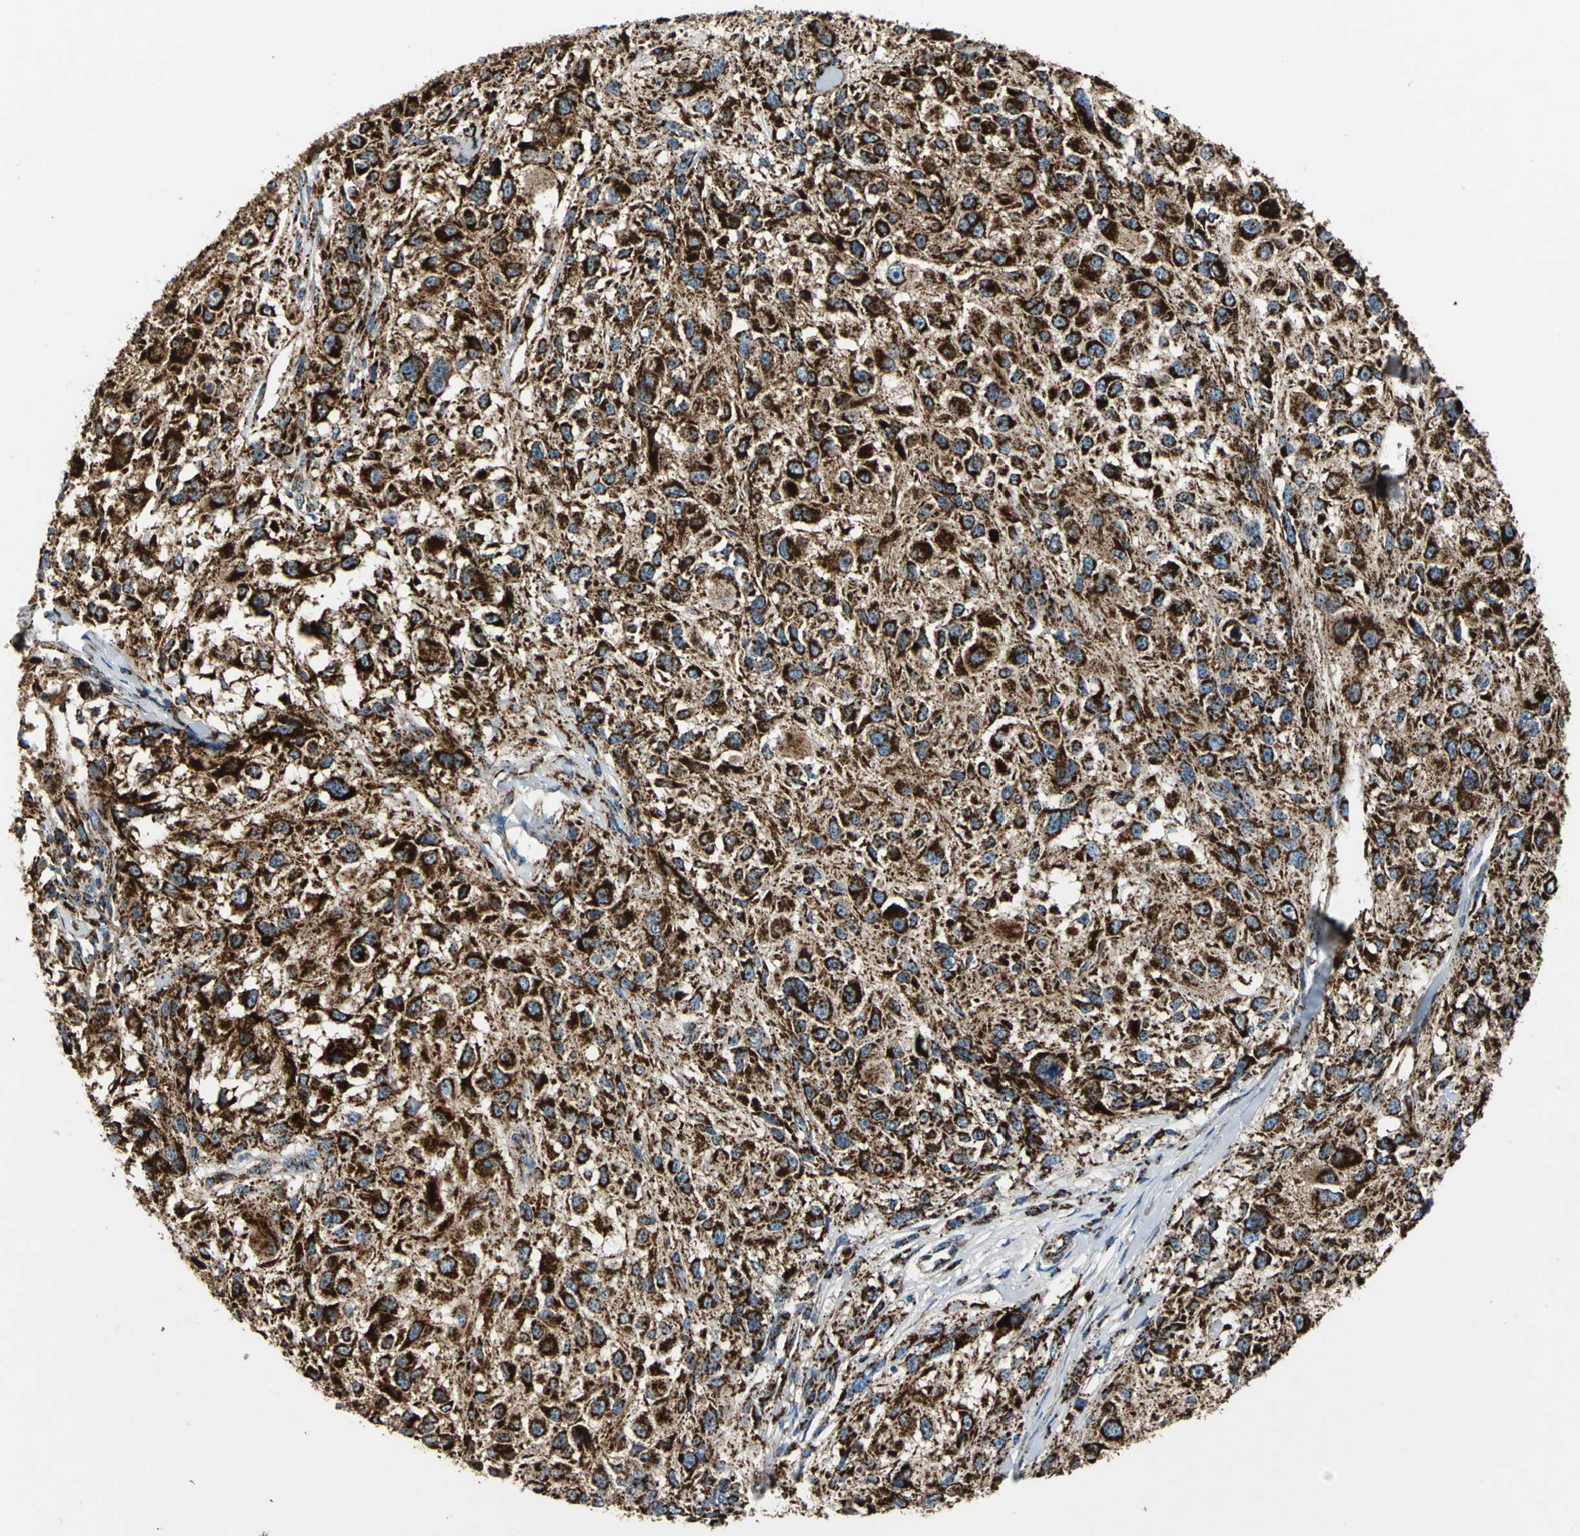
{"staining": {"intensity": "strong", "quantity": ">75%", "location": "cytoplasmic/membranous"}, "tissue": "melanoma", "cell_type": "Tumor cells", "image_type": "cancer", "snomed": [{"axis": "morphology", "description": "Necrosis, NOS"}, {"axis": "morphology", "description": "Malignant melanoma, NOS"}, {"axis": "topography", "description": "Skin"}], "caption": "Malignant melanoma stained for a protein shows strong cytoplasmic/membranous positivity in tumor cells.", "gene": "ECH1", "patient": {"sex": "female", "age": 87}}